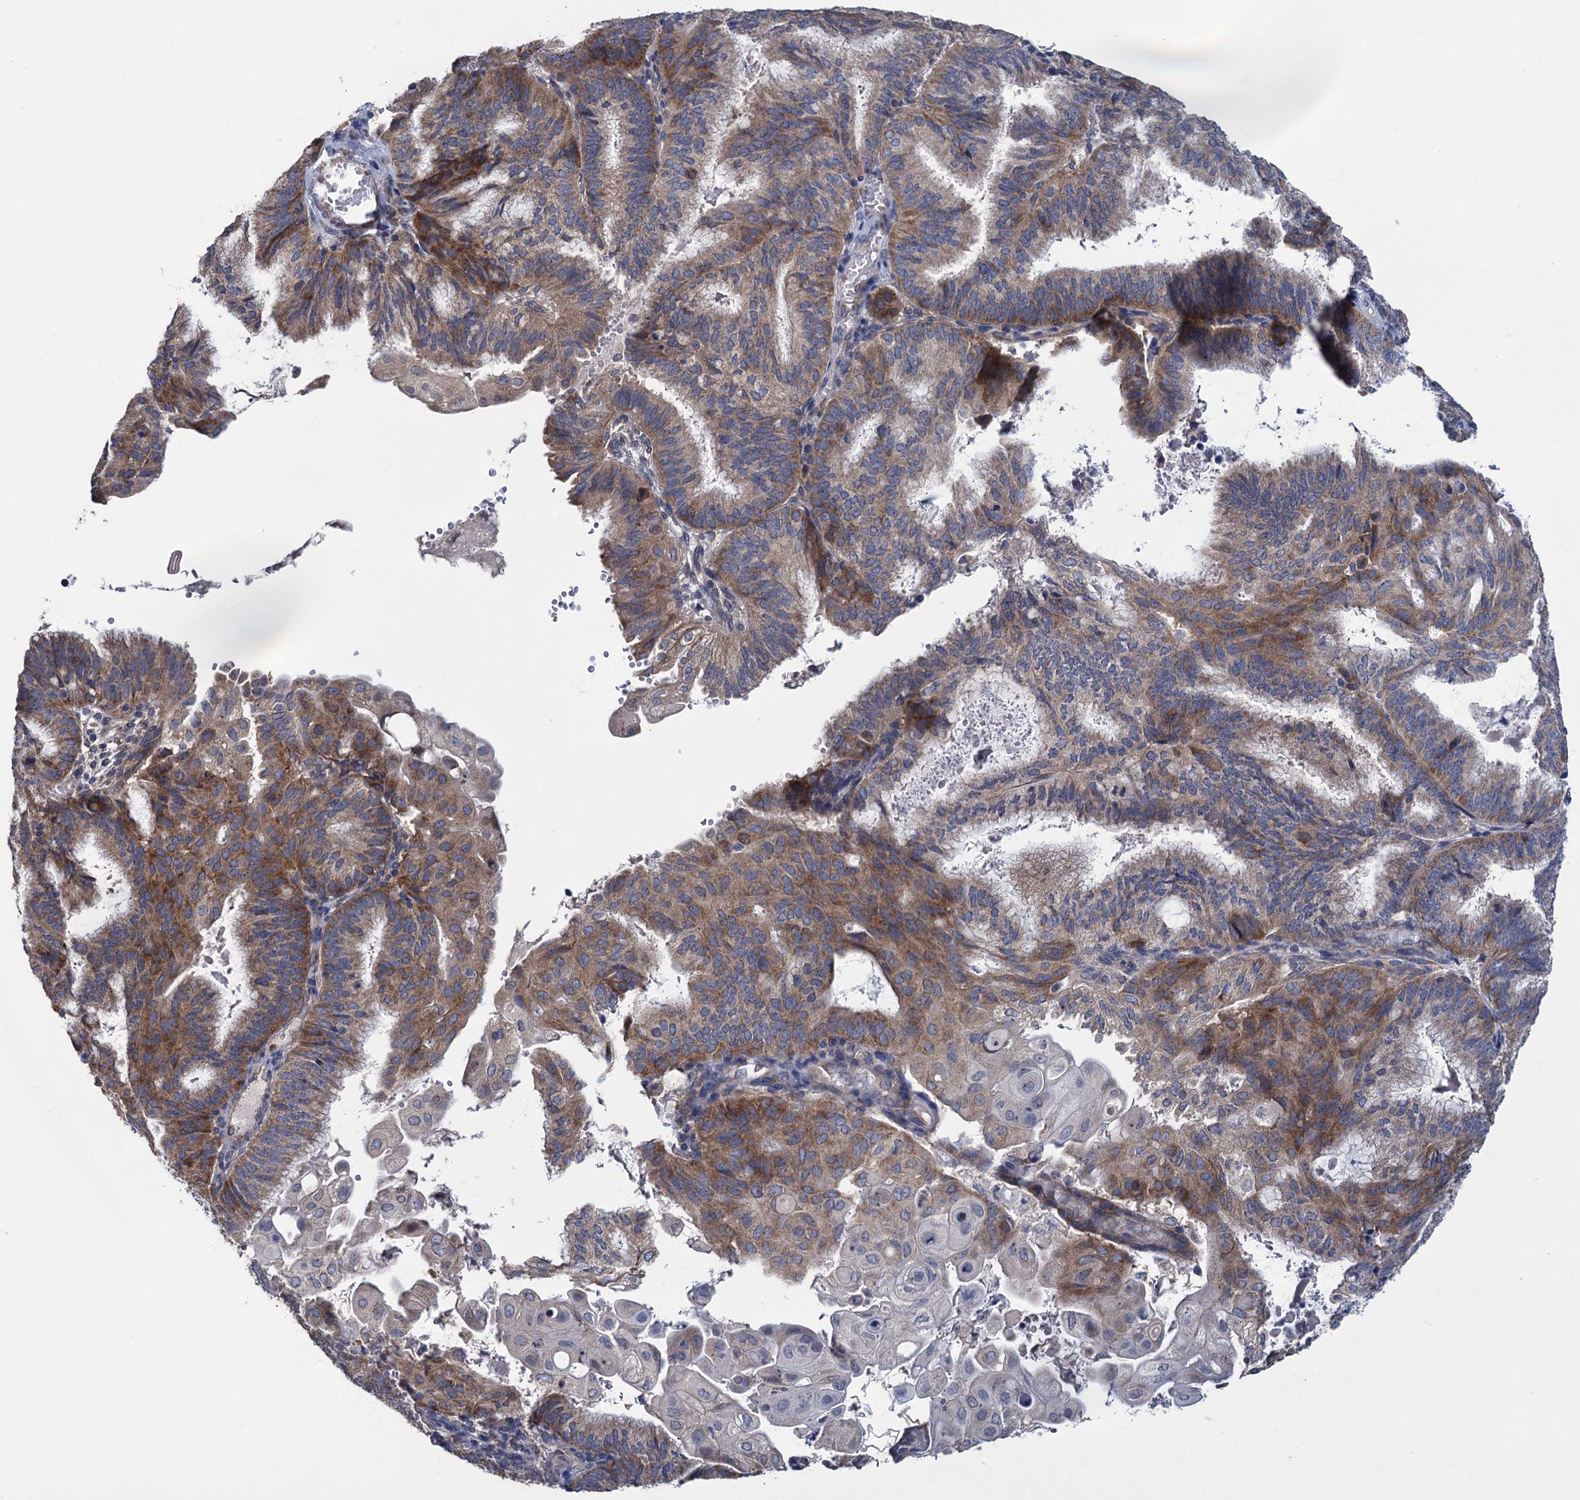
{"staining": {"intensity": "moderate", "quantity": "25%-75%", "location": "cytoplasmic/membranous"}, "tissue": "endometrial cancer", "cell_type": "Tumor cells", "image_type": "cancer", "snomed": [{"axis": "morphology", "description": "Adenocarcinoma, NOS"}, {"axis": "topography", "description": "Endometrium"}], "caption": "The immunohistochemical stain highlights moderate cytoplasmic/membranous positivity in tumor cells of endometrial cancer (adenocarcinoma) tissue.", "gene": "GSTM2", "patient": {"sex": "female", "age": 49}}